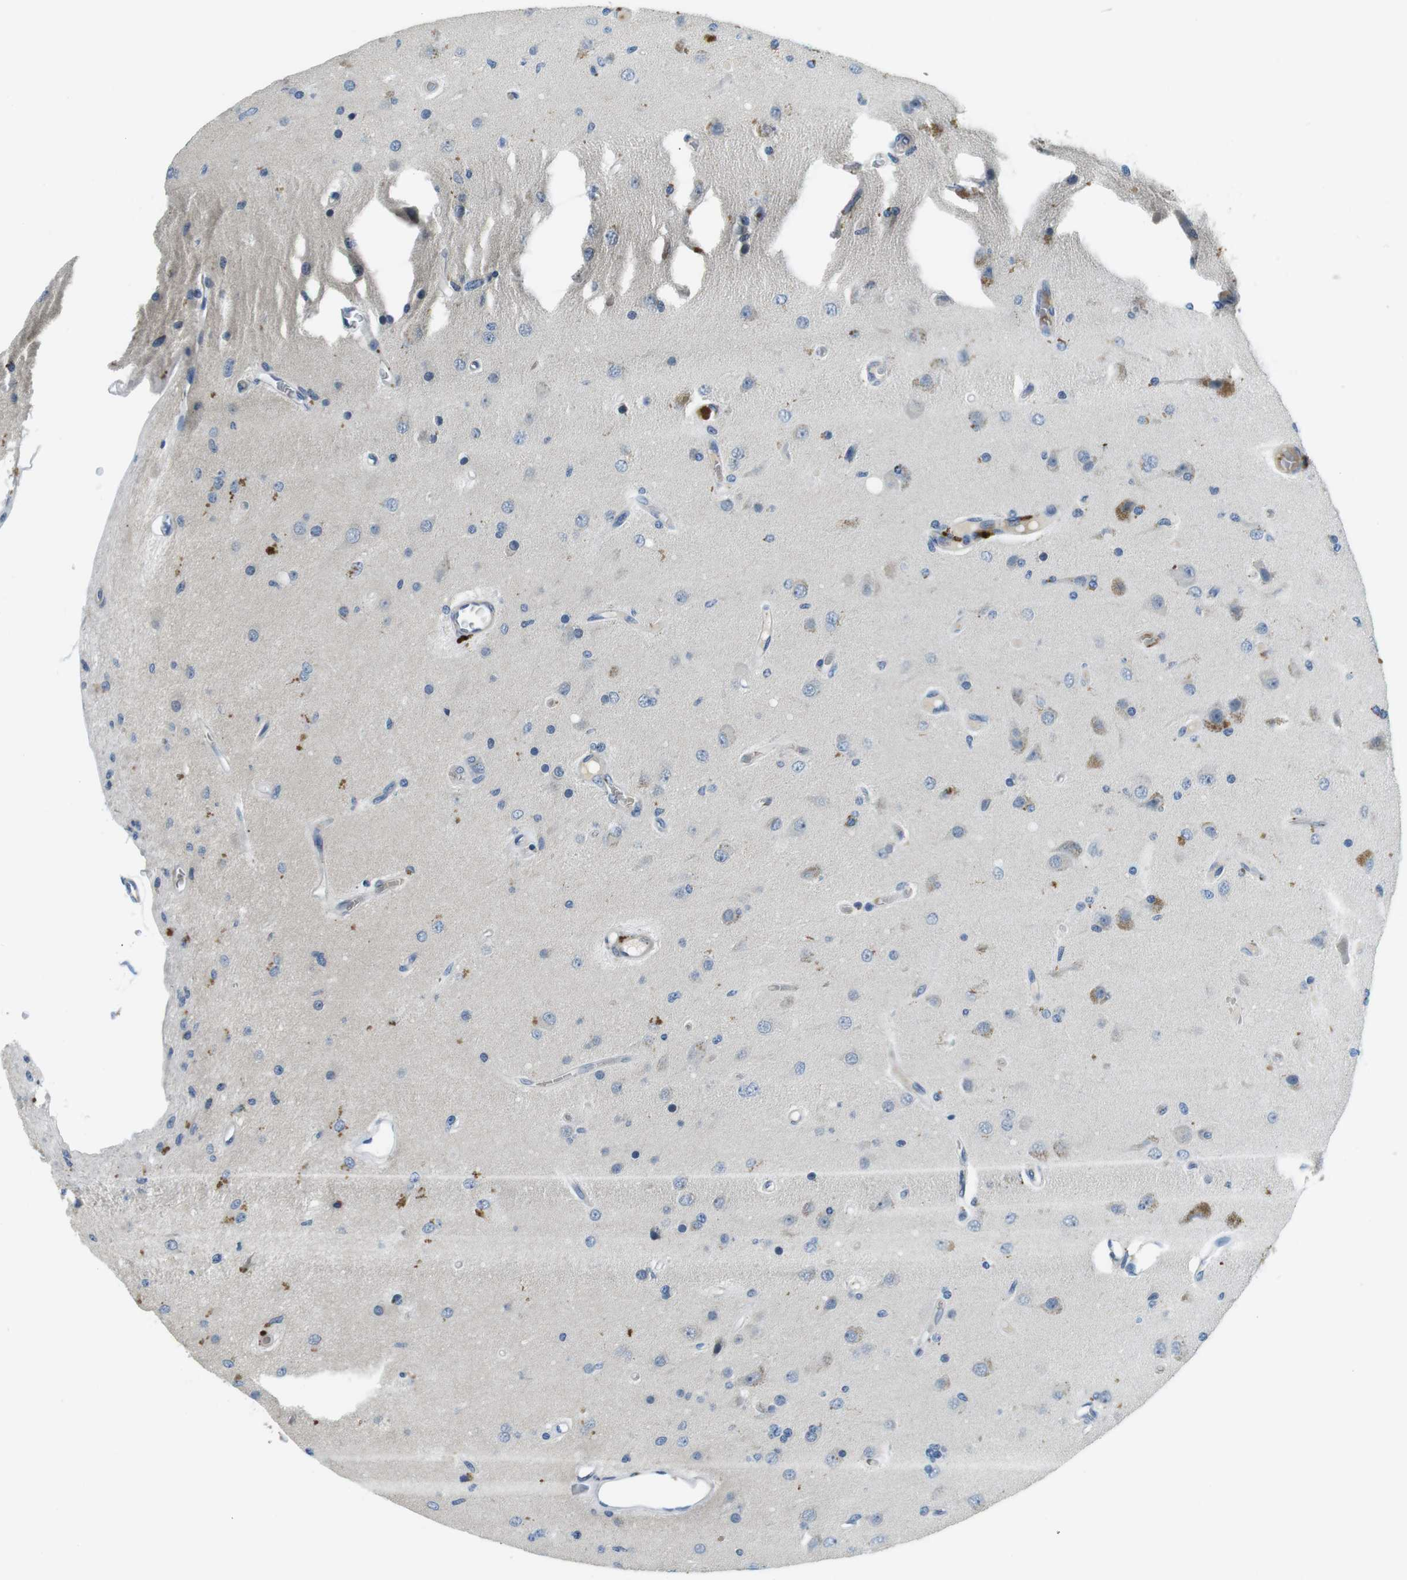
{"staining": {"intensity": "moderate", "quantity": "<25%", "location": "cytoplasmic/membranous"}, "tissue": "glioma", "cell_type": "Tumor cells", "image_type": "cancer", "snomed": [{"axis": "morphology", "description": "Normal tissue, NOS"}, {"axis": "morphology", "description": "Glioma, malignant, High grade"}, {"axis": "topography", "description": "Cerebral cortex"}], "caption": "IHC image of human malignant glioma (high-grade) stained for a protein (brown), which exhibits low levels of moderate cytoplasmic/membranous expression in about <25% of tumor cells.", "gene": "WSCD1", "patient": {"sex": "male", "age": 77}}